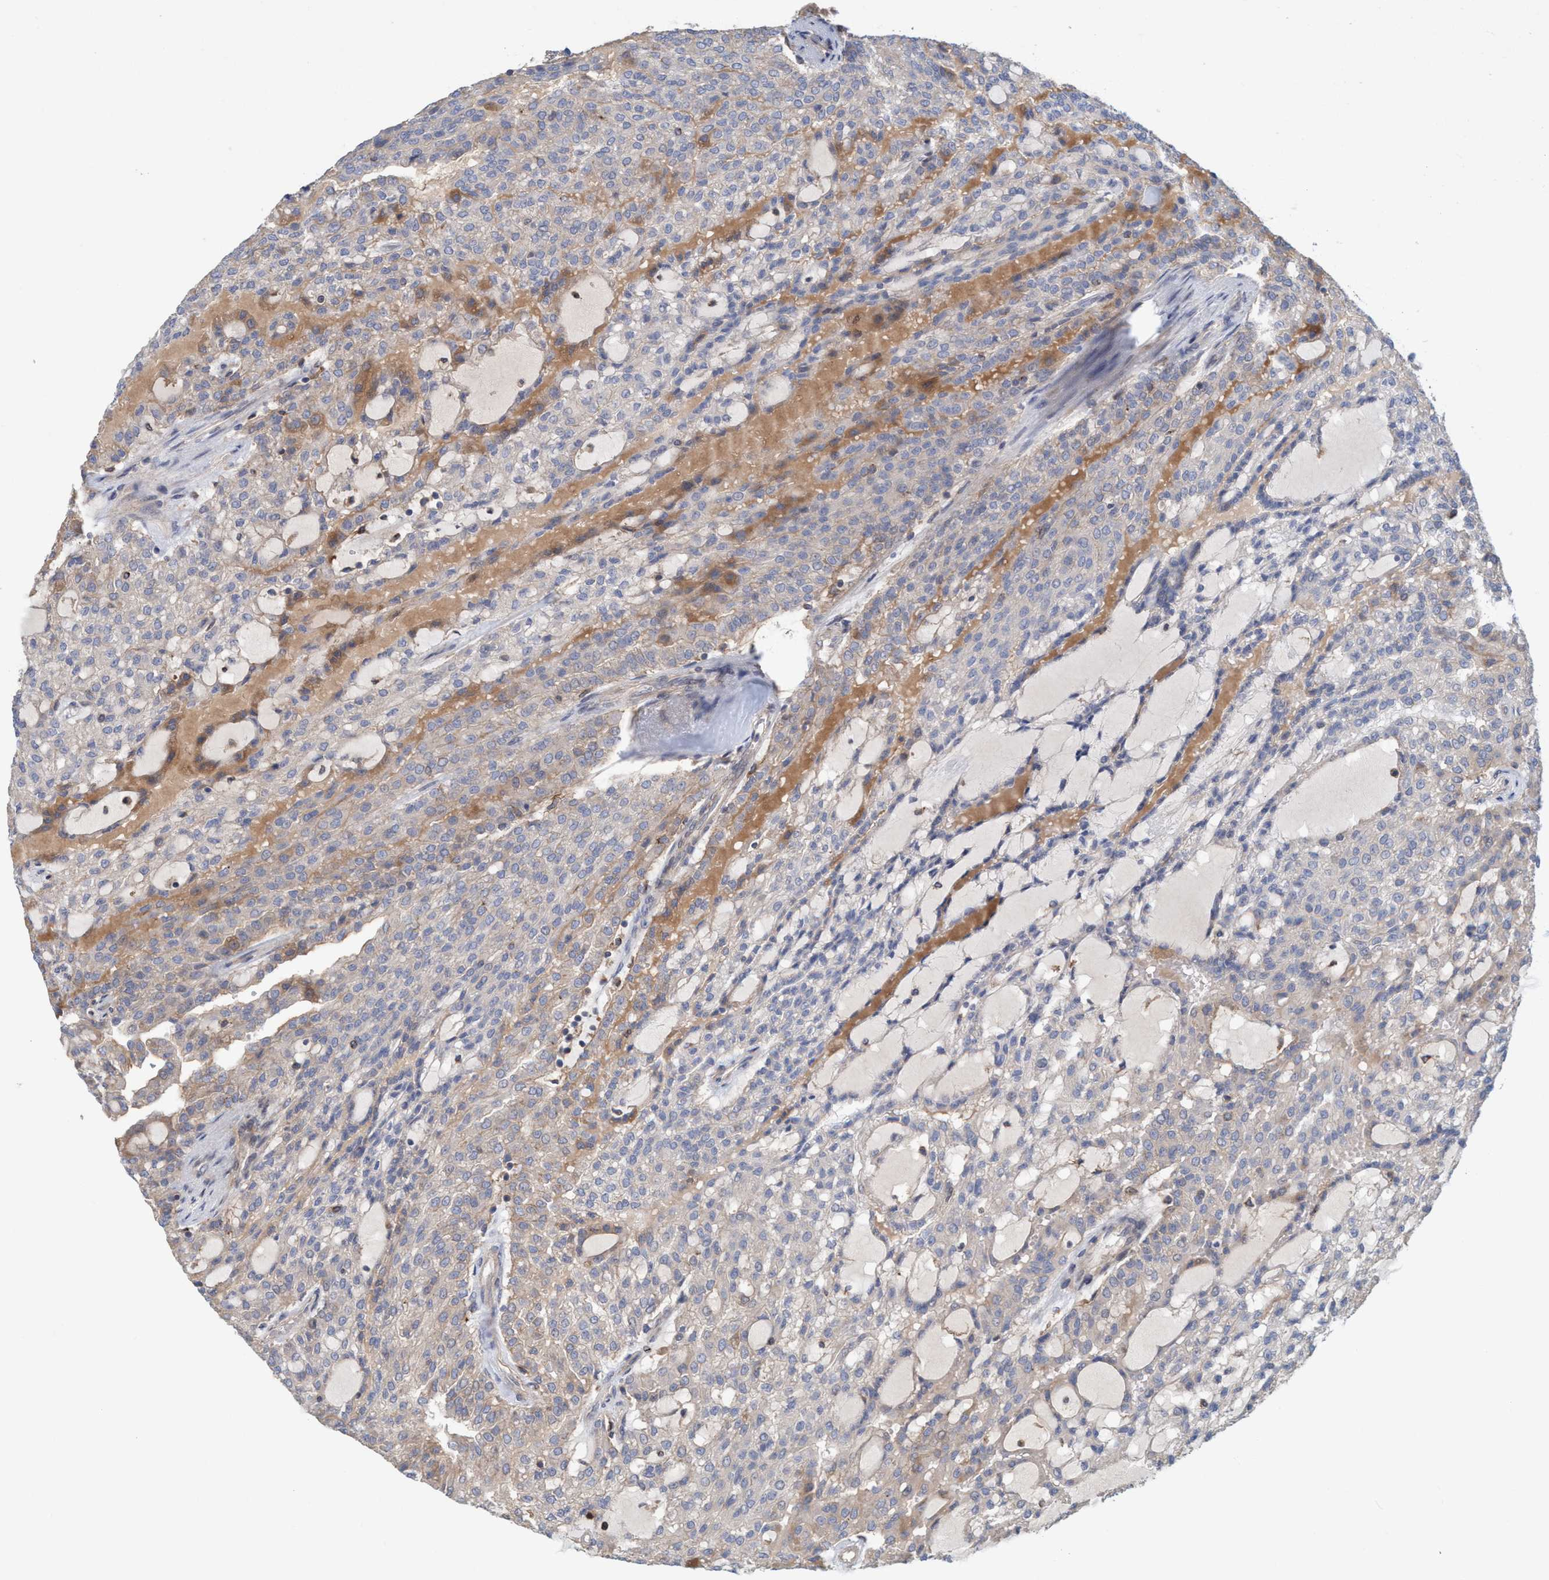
{"staining": {"intensity": "weak", "quantity": "25%-75%", "location": "cytoplasmic/membranous"}, "tissue": "renal cancer", "cell_type": "Tumor cells", "image_type": "cancer", "snomed": [{"axis": "morphology", "description": "Adenocarcinoma, NOS"}, {"axis": "topography", "description": "Kidney"}], "caption": "The immunohistochemical stain shows weak cytoplasmic/membranous expression in tumor cells of renal adenocarcinoma tissue.", "gene": "SPECC1", "patient": {"sex": "male", "age": 63}}